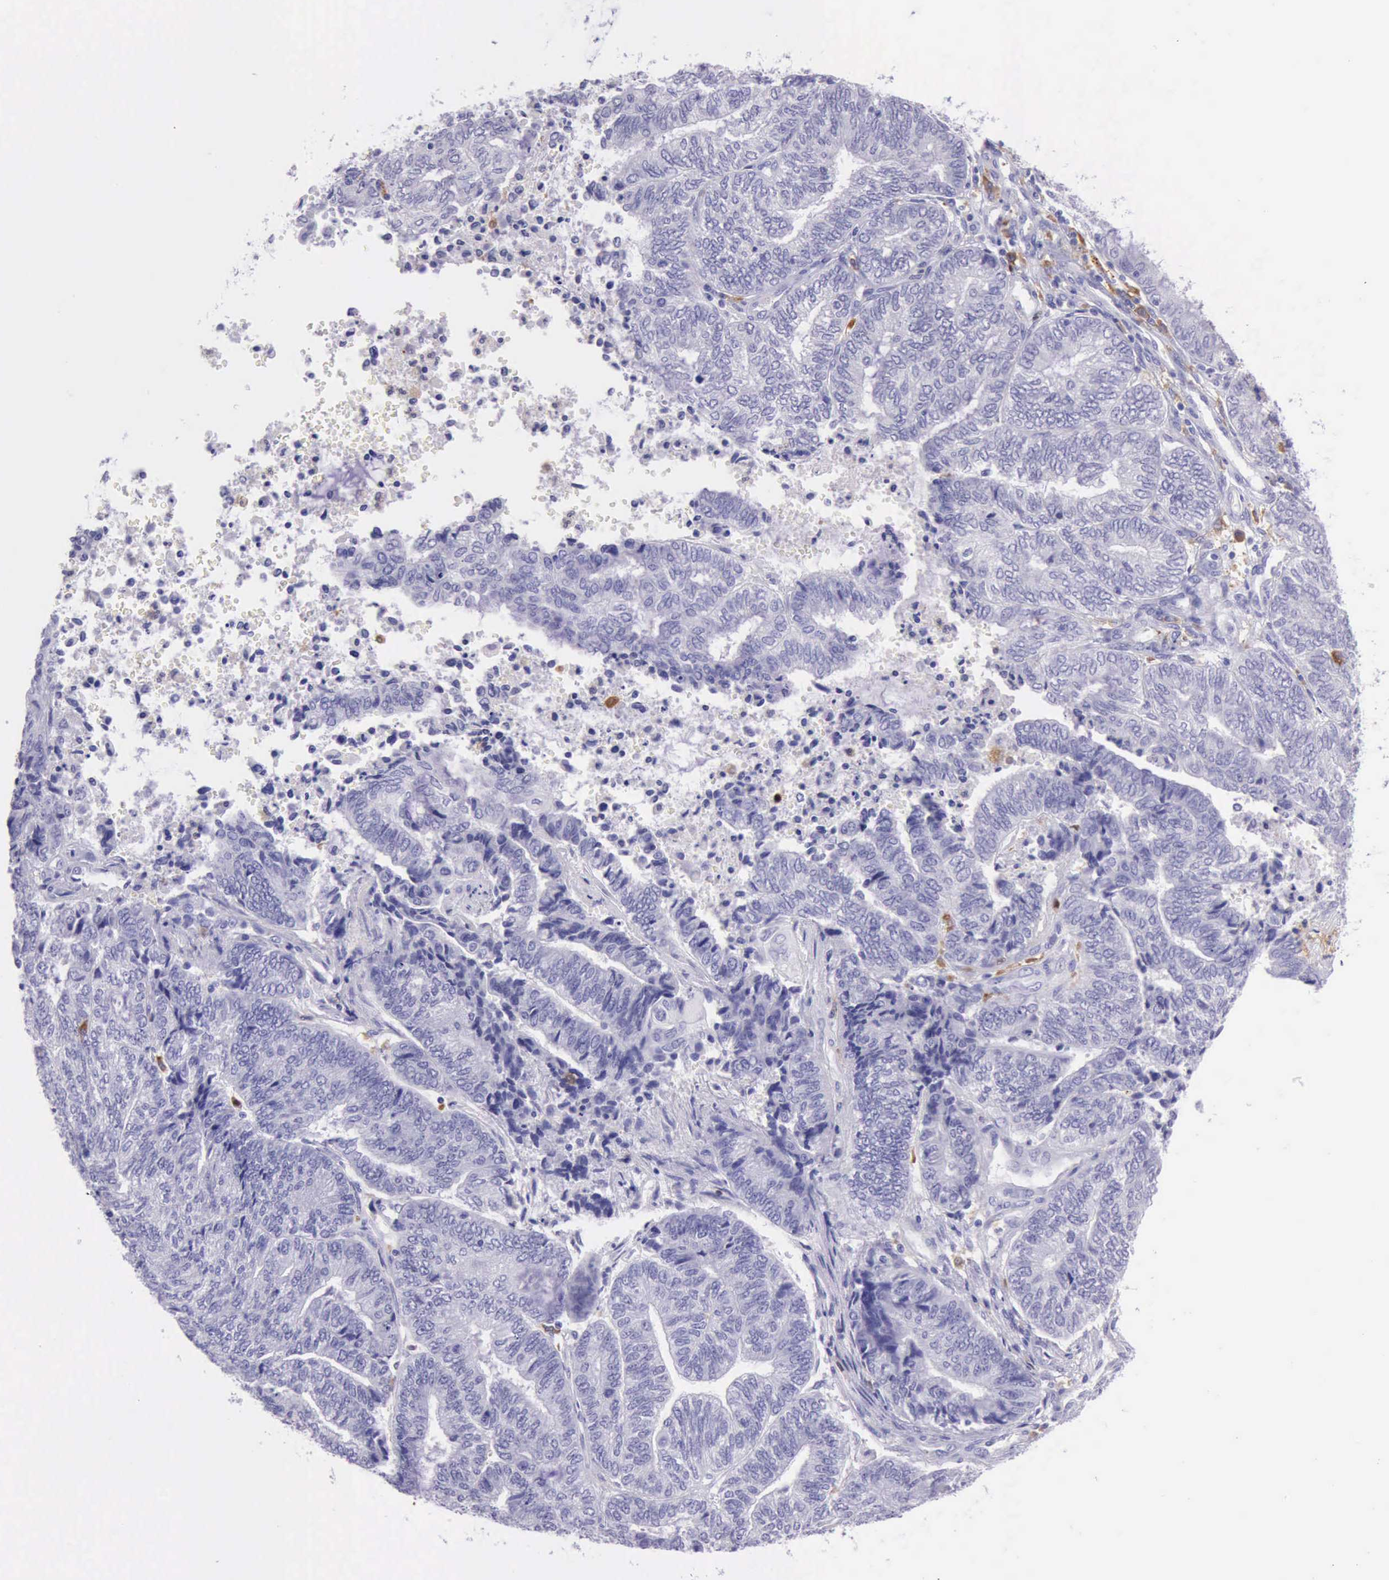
{"staining": {"intensity": "negative", "quantity": "none", "location": "none"}, "tissue": "endometrial cancer", "cell_type": "Tumor cells", "image_type": "cancer", "snomed": [{"axis": "morphology", "description": "Adenocarcinoma, NOS"}, {"axis": "topography", "description": "Uterus"}, {"axis": "topography", "description": "Endometrium"}], "caption": "Tumor cells are negative for protein expression in human endometrial adenocarcinoma.", "gene": "BTK", "patient": {"sex": "female", "age": 70}}